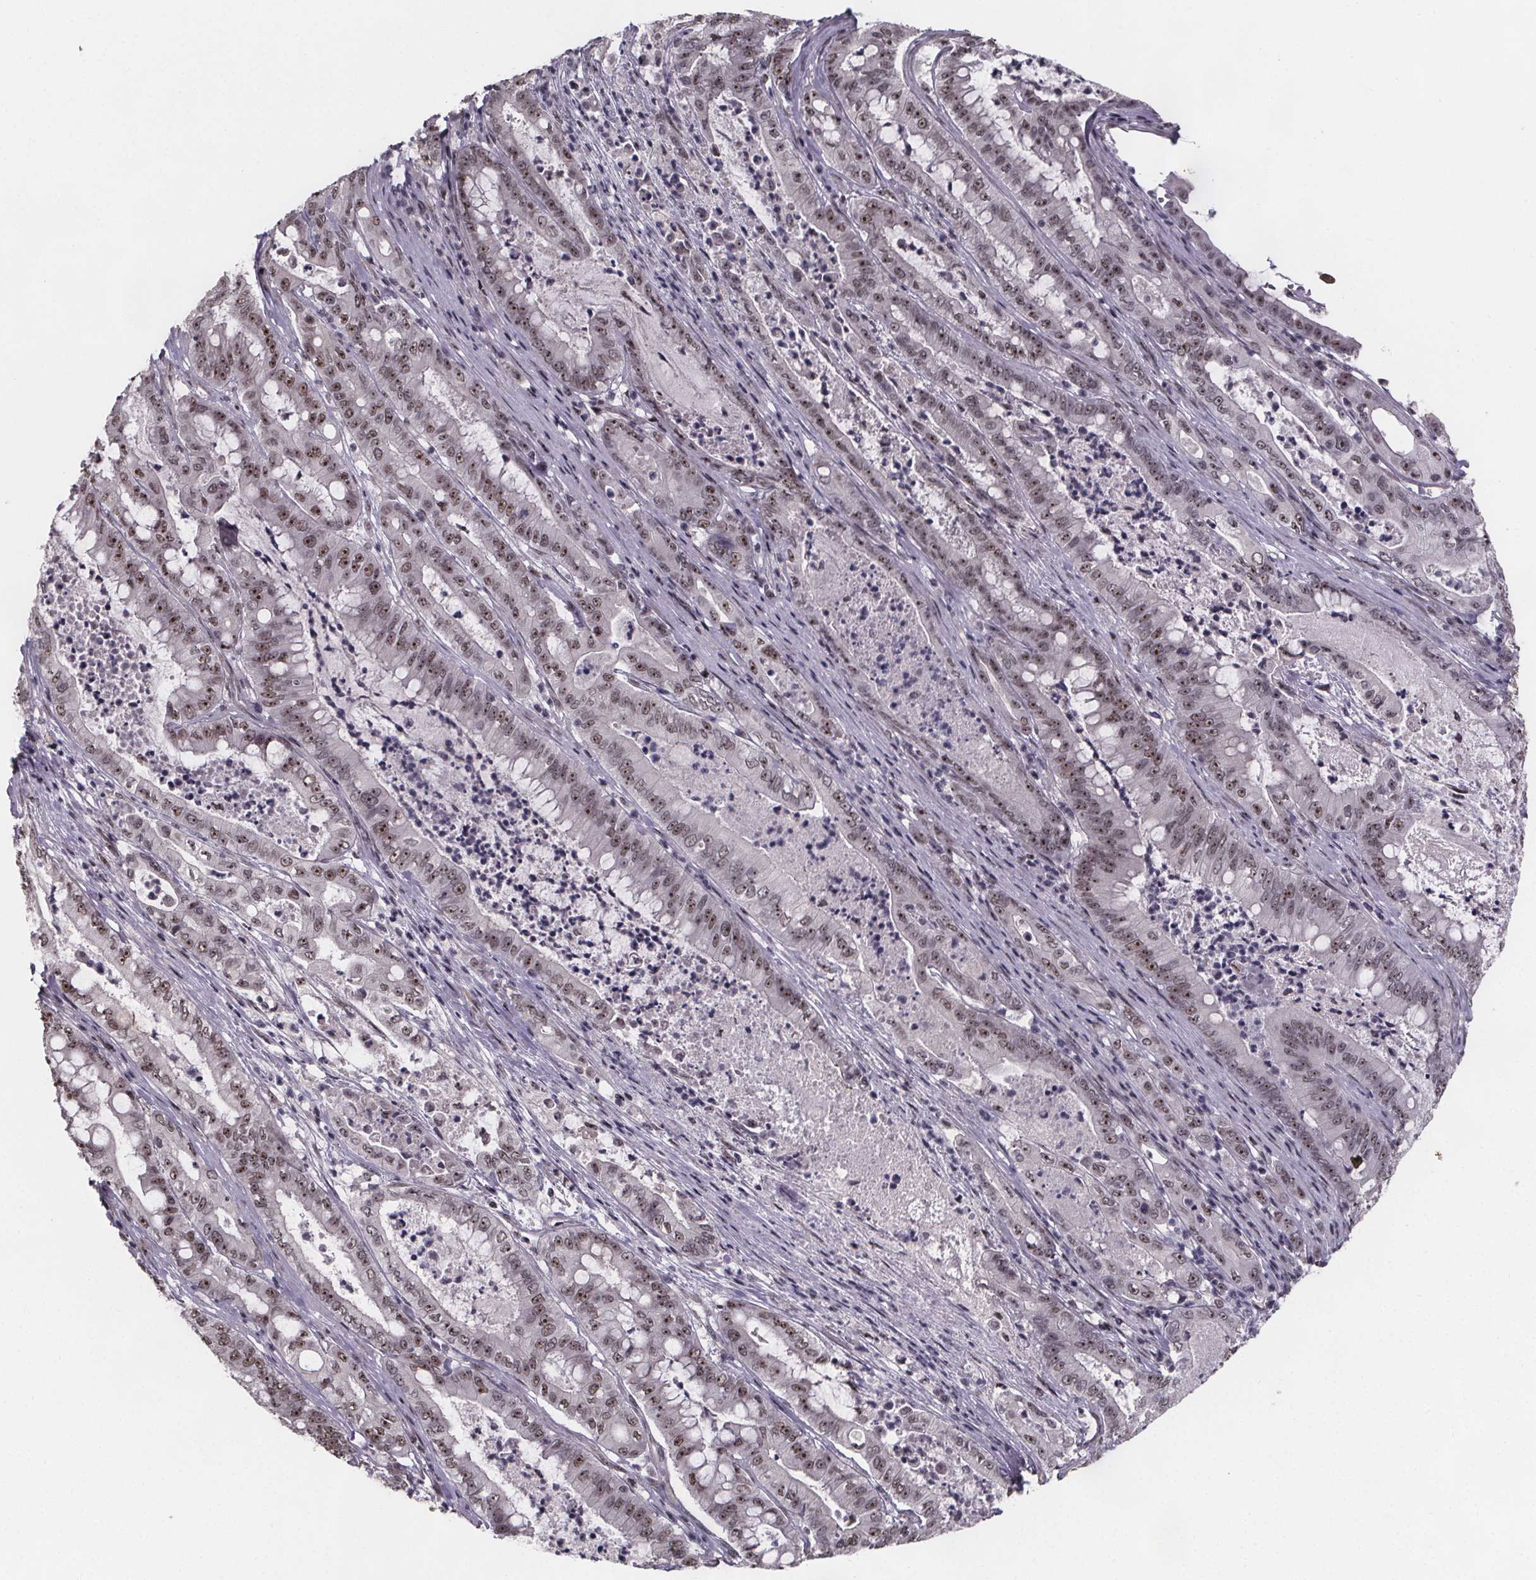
{"staining": {"intensity": "weak", "quantity": ">75%", "location": "nuclear"}, "tissue": "pancreatic cancer", "cell_type": "Tumor cells", "image_type": "cancer", "snomed": [{"axis": "morphology", "description": "Adenocarcinoma, NOS"}, {"axis": "topography", "description": "Pancreas"}], "caption": "Immunohistochemical staining of pancreatic cancer exhibits weak nuclear protein expression in about >75% of tumor cells.", "gene": "U2SURP", "patient": {"sex": "male", "age": 71}}